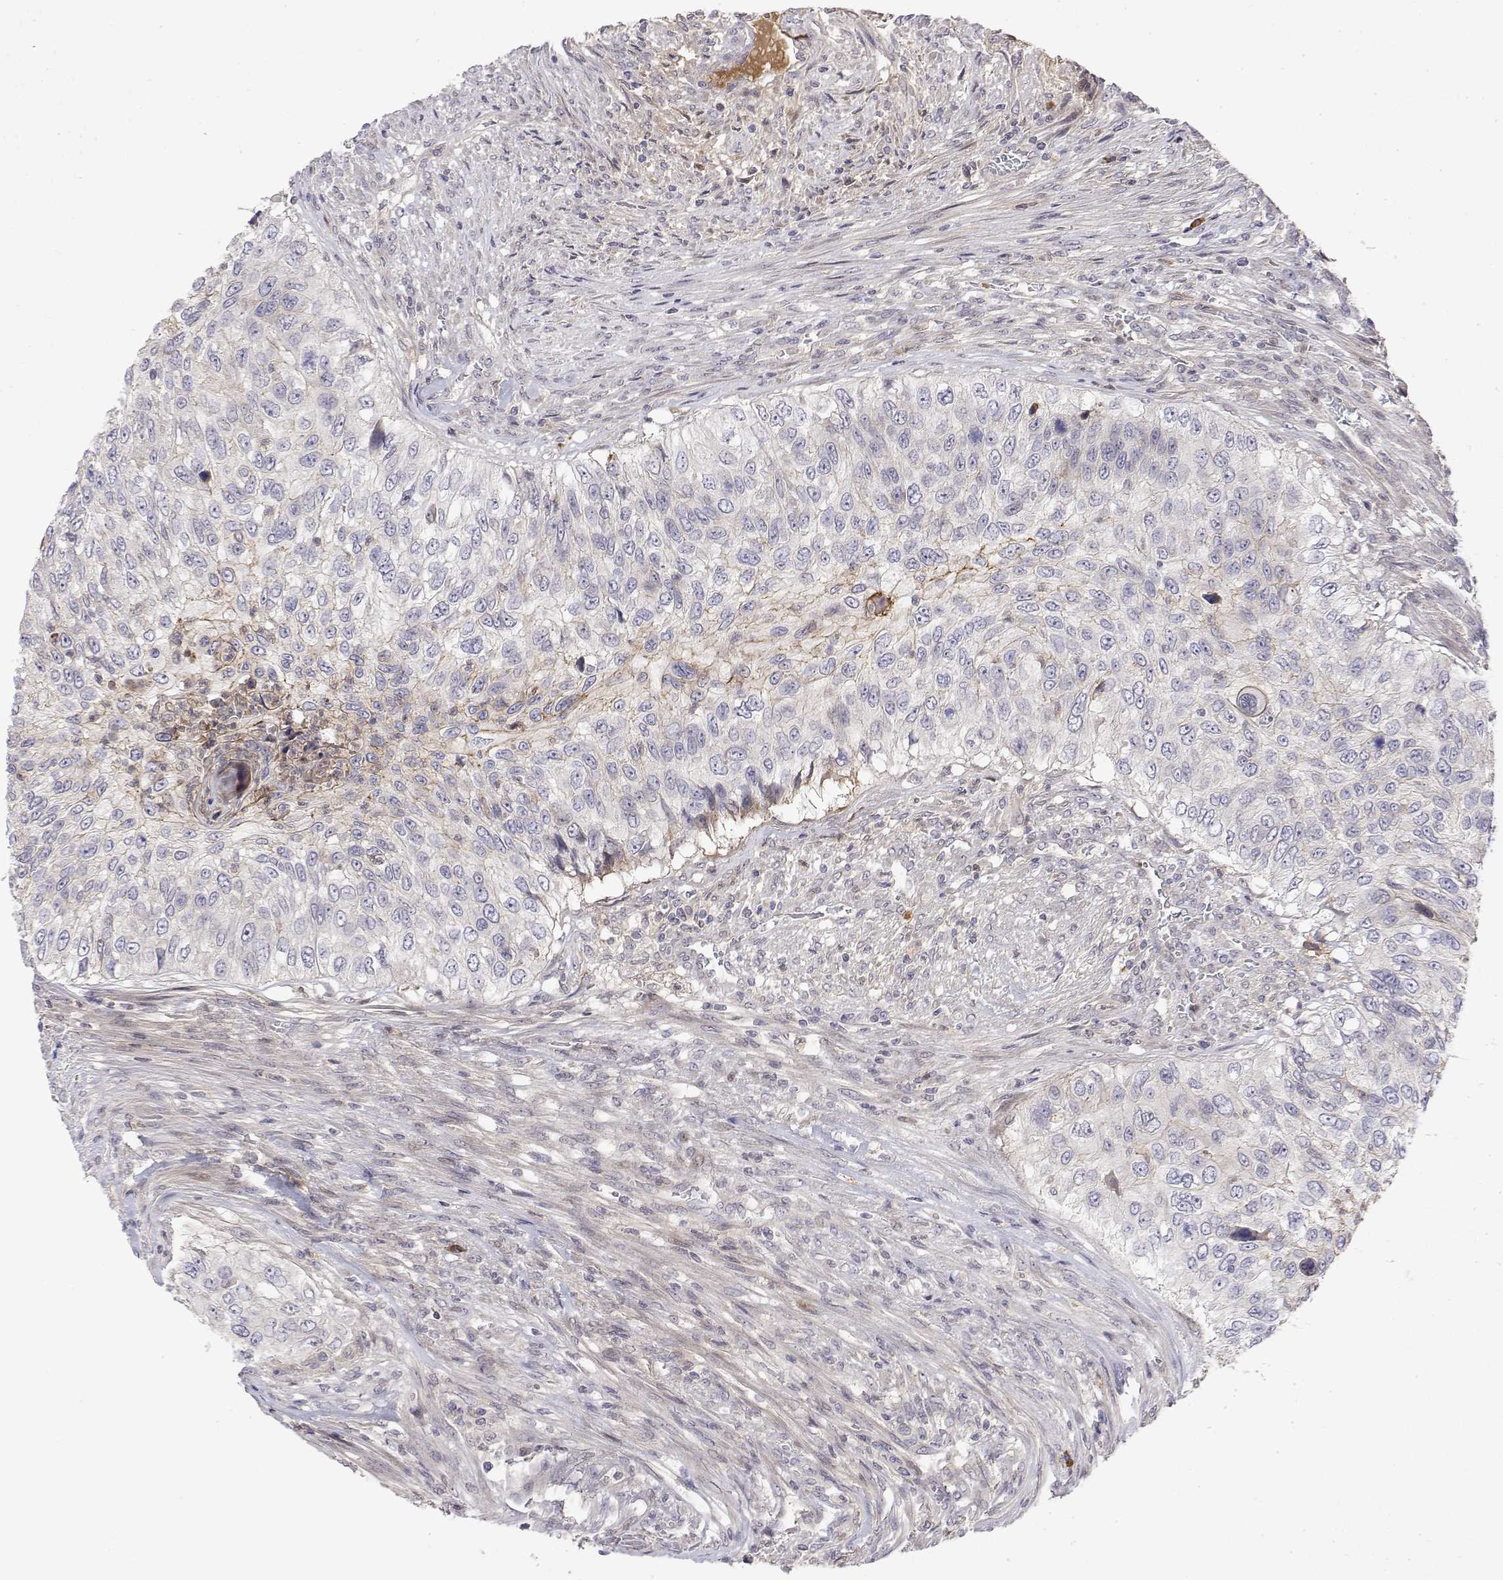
{"staining": {"intensity": "negative", "quantity": "none", "location": "none"}, "tissue": "urothelial cancer", "cell_type": "Tumor cells", "image_type": "cancer", "snomed": [{"axis": "morphology", "description": "Urothelial carcinoma, High grade"}, {"axis": "topography", "description": "Urinary bladder"}], "caption": "High magnification brightfield microscopy of urothelial cancer stained with DAB (3,3'-diaminobenzidine) (brown) and counterstained with hematoxylin (blue): tumor cells show no significant expression.", "gene": "IGFBP4", "patient": {"sex": "female", "age": 60}}